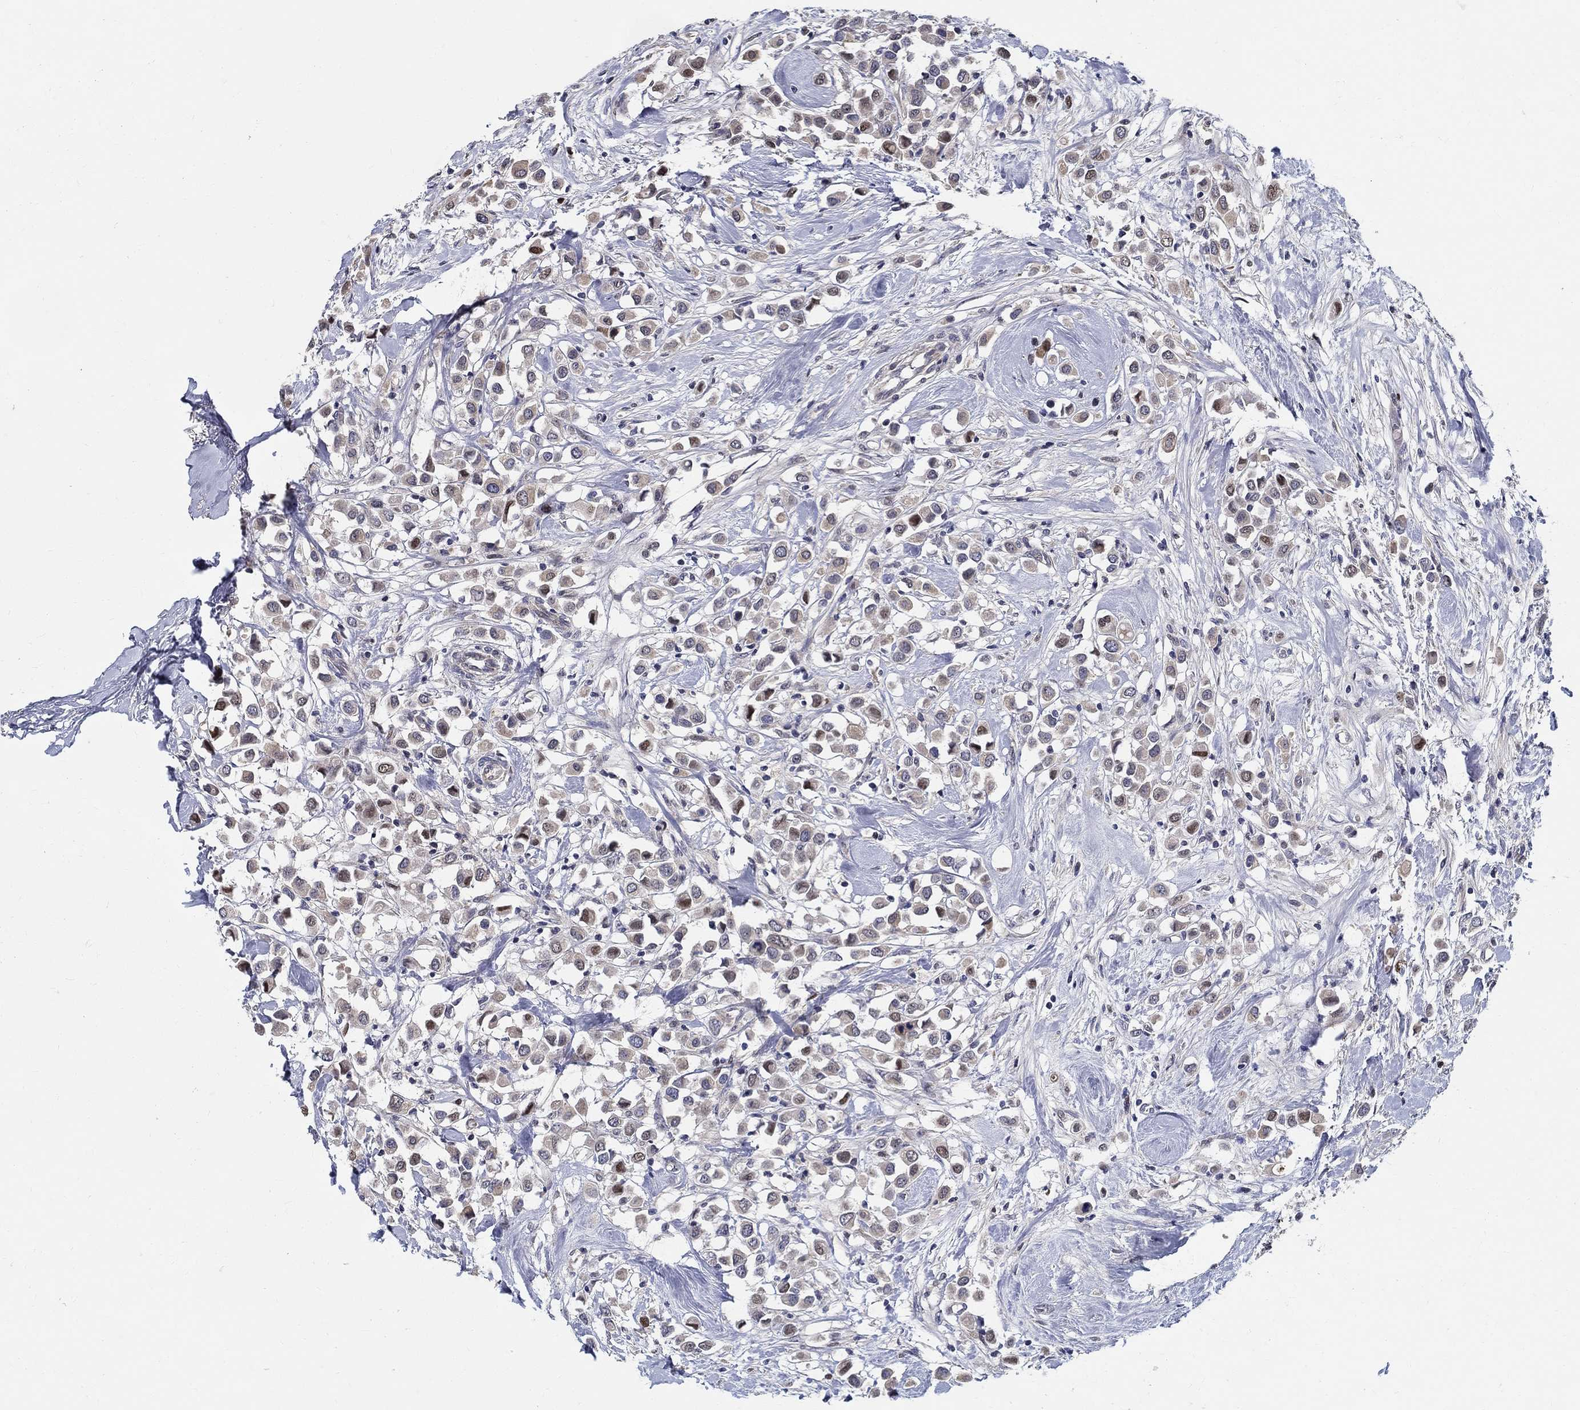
{"staining": {"intensity": "weak", "quantity": ">75%", "location": "cytoplasmic/membranous"}, "tissue": "breast cancer", "cell_type": "Tumor cells", "image_type": "cancer", "snomed": [{"axis": "morphology", "description": "Duct carcinoma"}, {"axis": "topography", "description": "Breast"}], "caption": "Immunohistochemistry (IHC) of human breast cancer exhibits low levels of weak cytoplasmic/membranous staining in about >75% of tumor cells. Using DAB (brown) and hematoxylin (blue) stains, captured at high magnification using brightfield microscopy.", "gene": "C16orf46", "patient": {"sex": "female", "age": 61}}